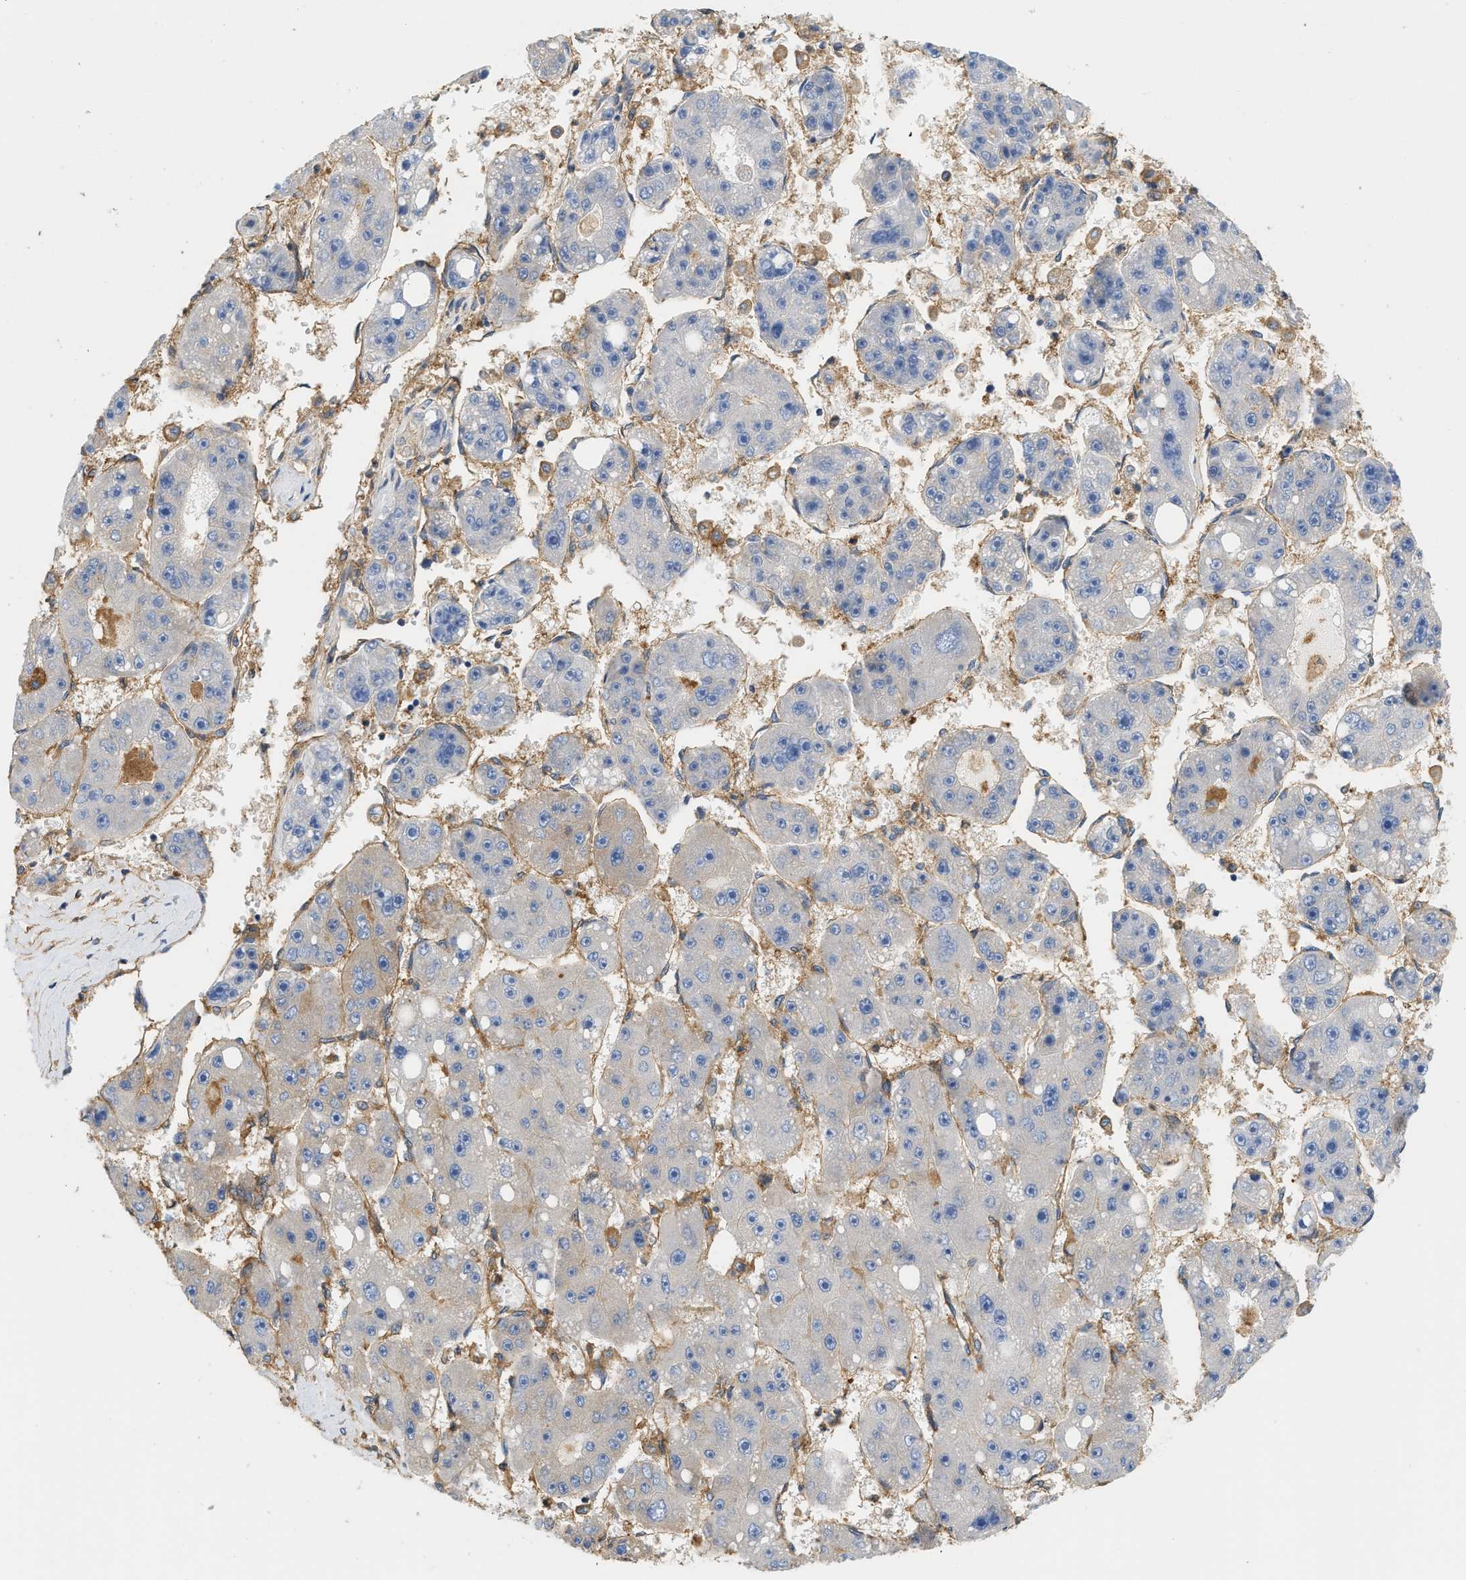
{"staining": {"intensity": "negative", "quantity": "none", "location": "none"}, "tissue": "liver cancer", "cell_type": "Tumor cells", "image_type": "cancer", "snomed": [{"axis": "morphology", "description": "Carcinoma, Hepatocellular, NOS"}, {"axis": "topography", "description": "Liver"}], "caption": "High power microscopy photomicrograph of an immunohistochemistry micrograph of hepatocellular carcinoma (liver), revealing no significant expression in tumor cells.", "gene": "GNB4", "patient": {"sex": "female", "age": 61}}